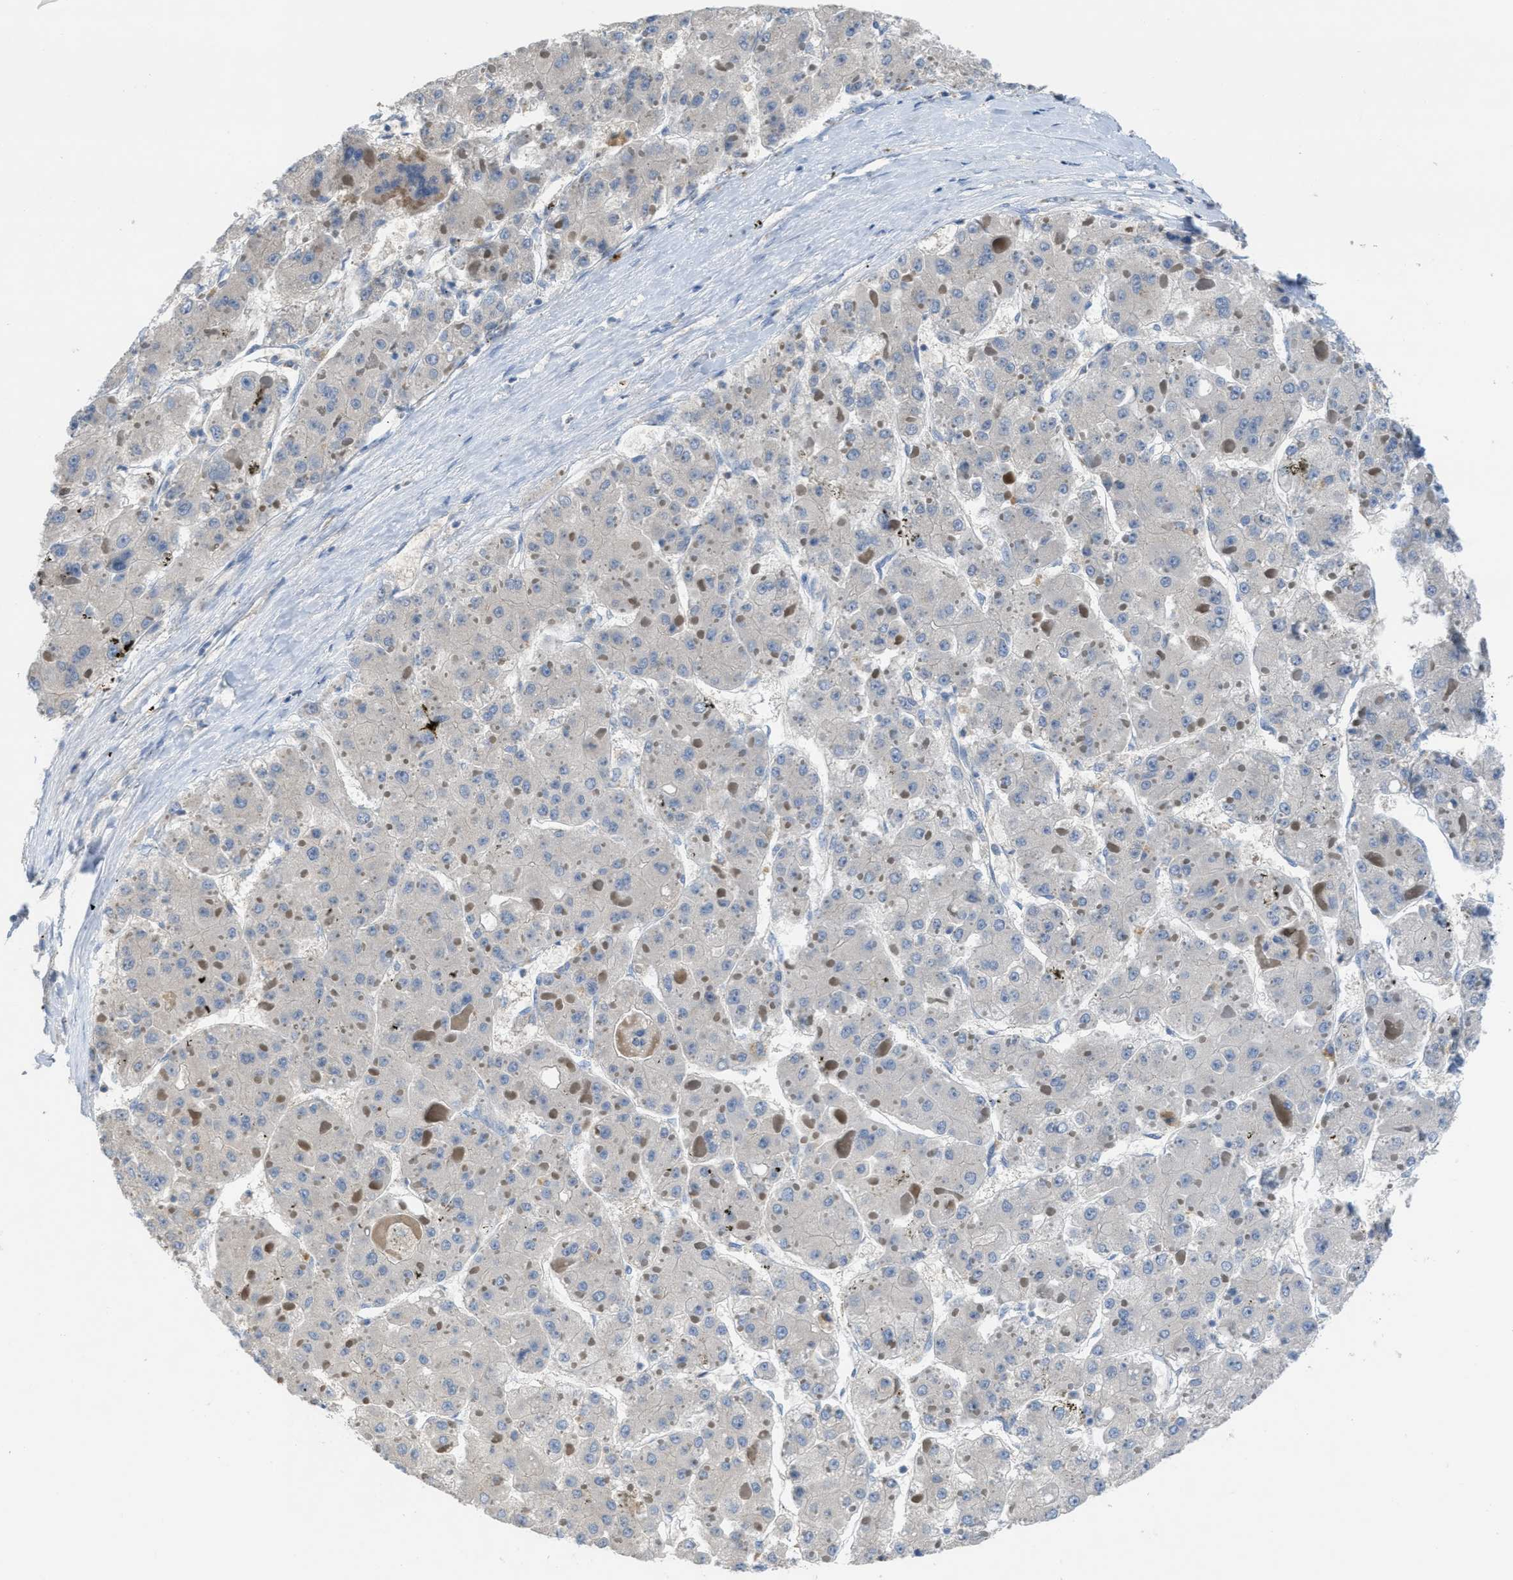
{"staining": {"intensity": "negative", "quantity": "none", "location": "none"}, "tissue": "liver cancer", "cell_type": "Tumor cells", "image_type": "cancer", "snomed": [{"axis": "morphology", "description": "Carcinoma, Hepatocellular, NOS"}, {"axis": "topography", "description": "Liver"}], "caption": "Tumor cells show no significant staining in hepatocellular carcinoma (liver). (DAB immunohistochemistry (IHC) visualized using brightfield microscopy, high magnification).", "gene": "UBA5", "patient": {"sex": "female", "age": 73}}